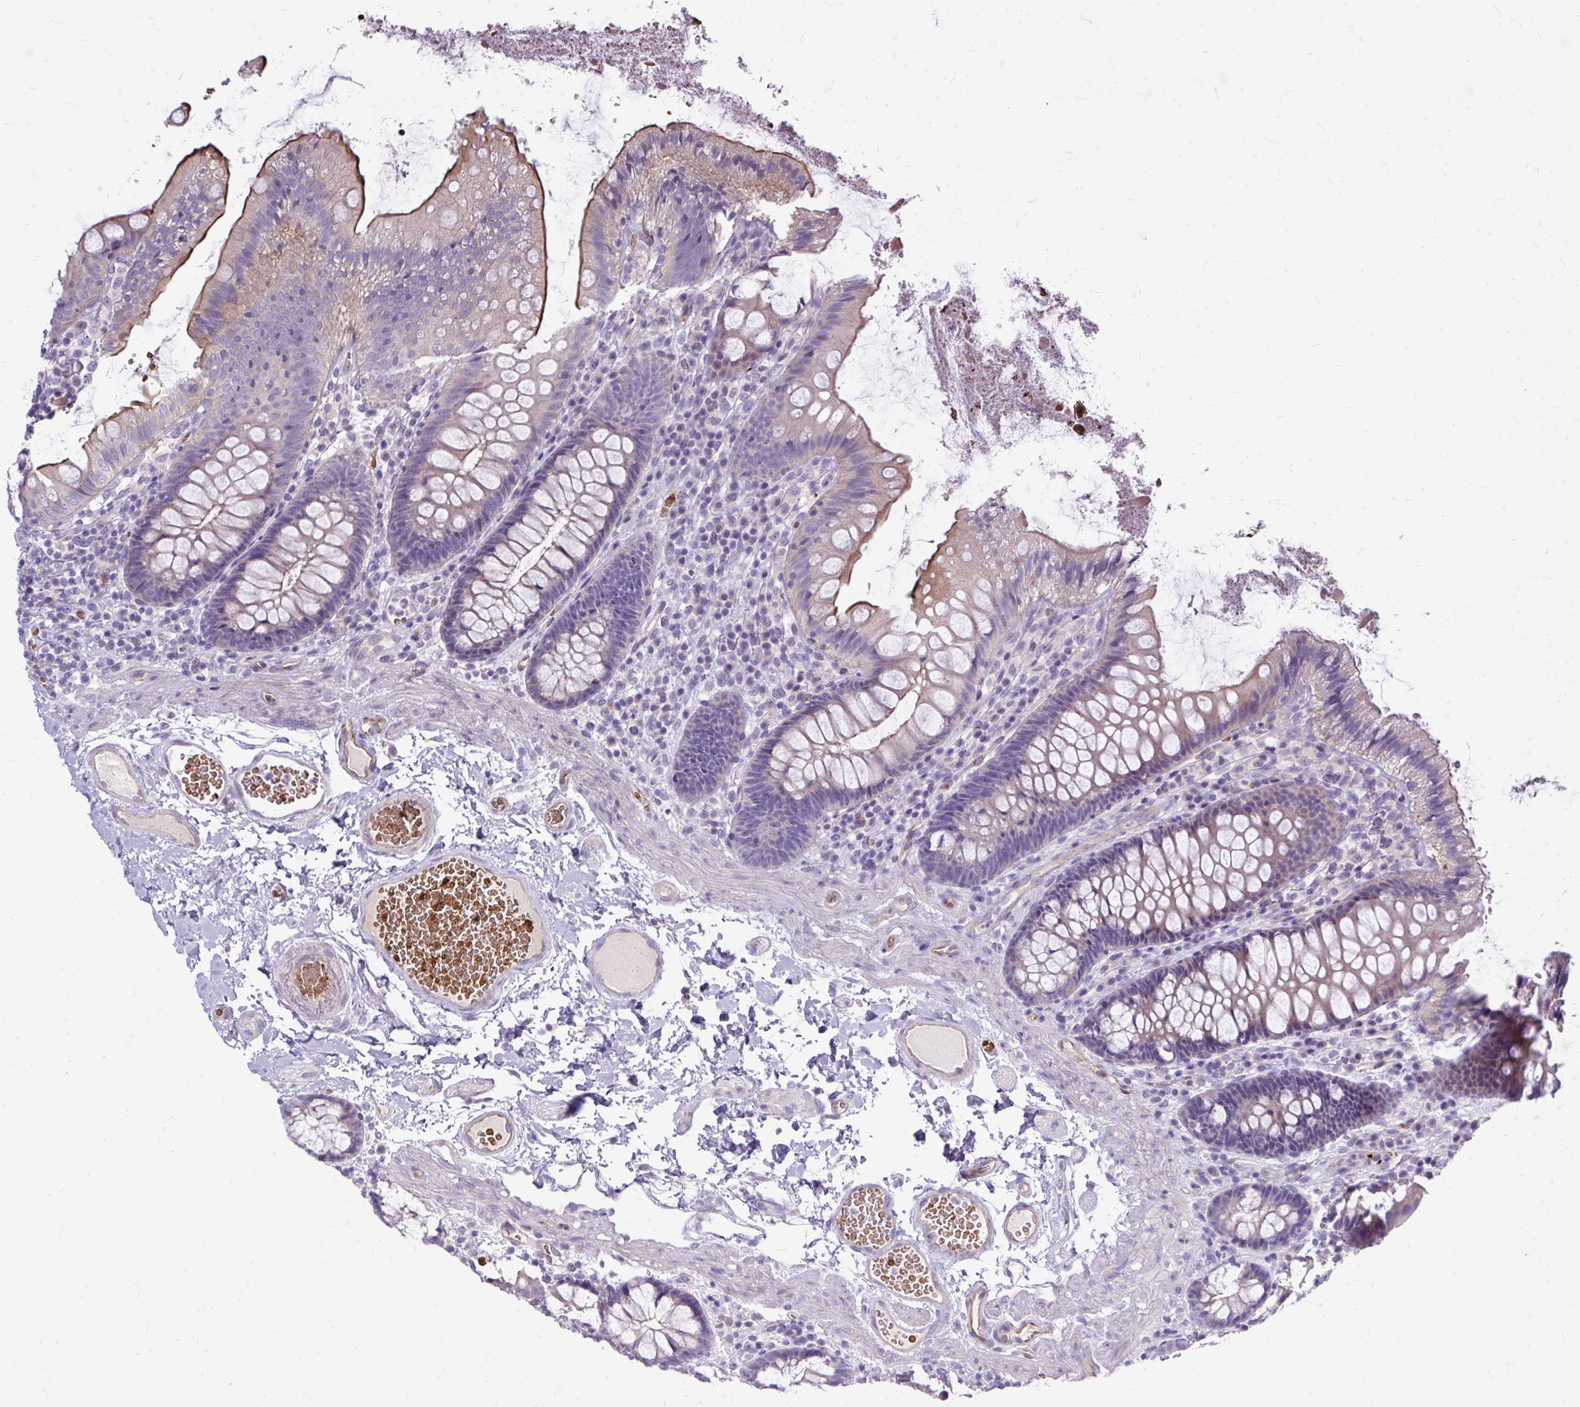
{"staining": {"intensity": "moderate", "quantity": "25%-75%", "location": "cytoplasmic/membranous"}, "tissue": "colon", "cell_type": "Endothelial cells", "image_type": "normal", "snomed": [{"axis": "morphology", "description": "Normal tissue, NOS"}, {"axis": "topography", "description": "Colon"}], "caption": "DAB immunohistochemical staining of normal colon reveals moderate cytoplasmic/membranous protein expression in approximately 25%-75% of endothelial cells.", "gene": "USHBP1", "patient": {"sex": "male", "age": 84}}